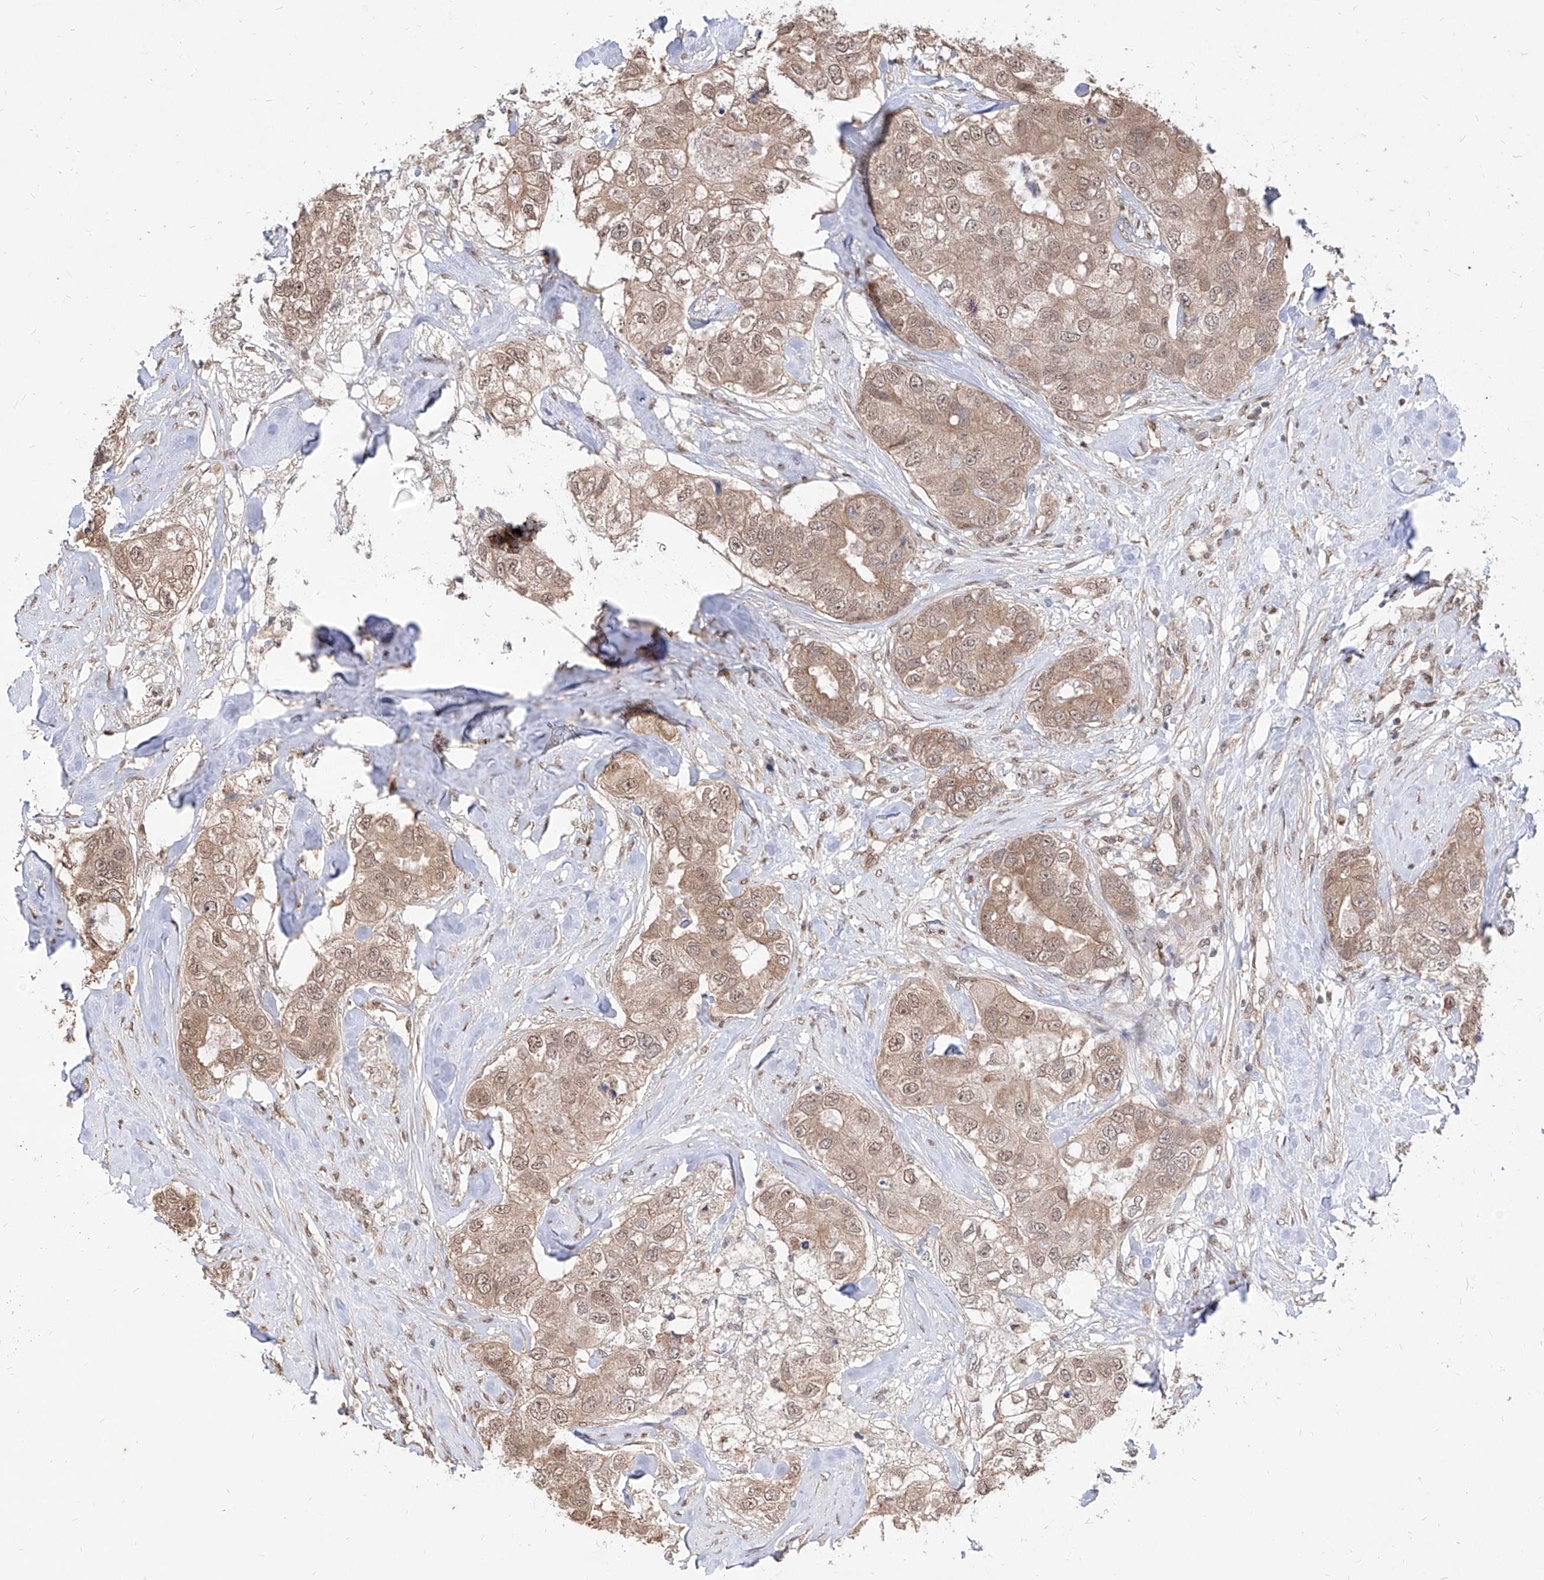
{"staining": {"intensity": "moderate", "quantity": ">75%", "location": "cytoplasmic/membranous,nuclear"}, "tissue": "breast cancer", "cell_type": "Tumor cells", "image_type": "cancer", "snomed": [{"axis": "morphology", "description": "Duct carcinoma"}, {"axis": "topography", "description": "Breast"}], "caption": "Intraductal carcinoma (breast) was stained to show a protein in brown. There is medium levels of moderate cytoplasmic/membranous and nuclear positivity in approximately >75% of tumor cells. (Brightfield microscopy of DAB IHC at high magnification).", "gene": "C8orf82", "patient": {"sex": "female", "age": 62}}